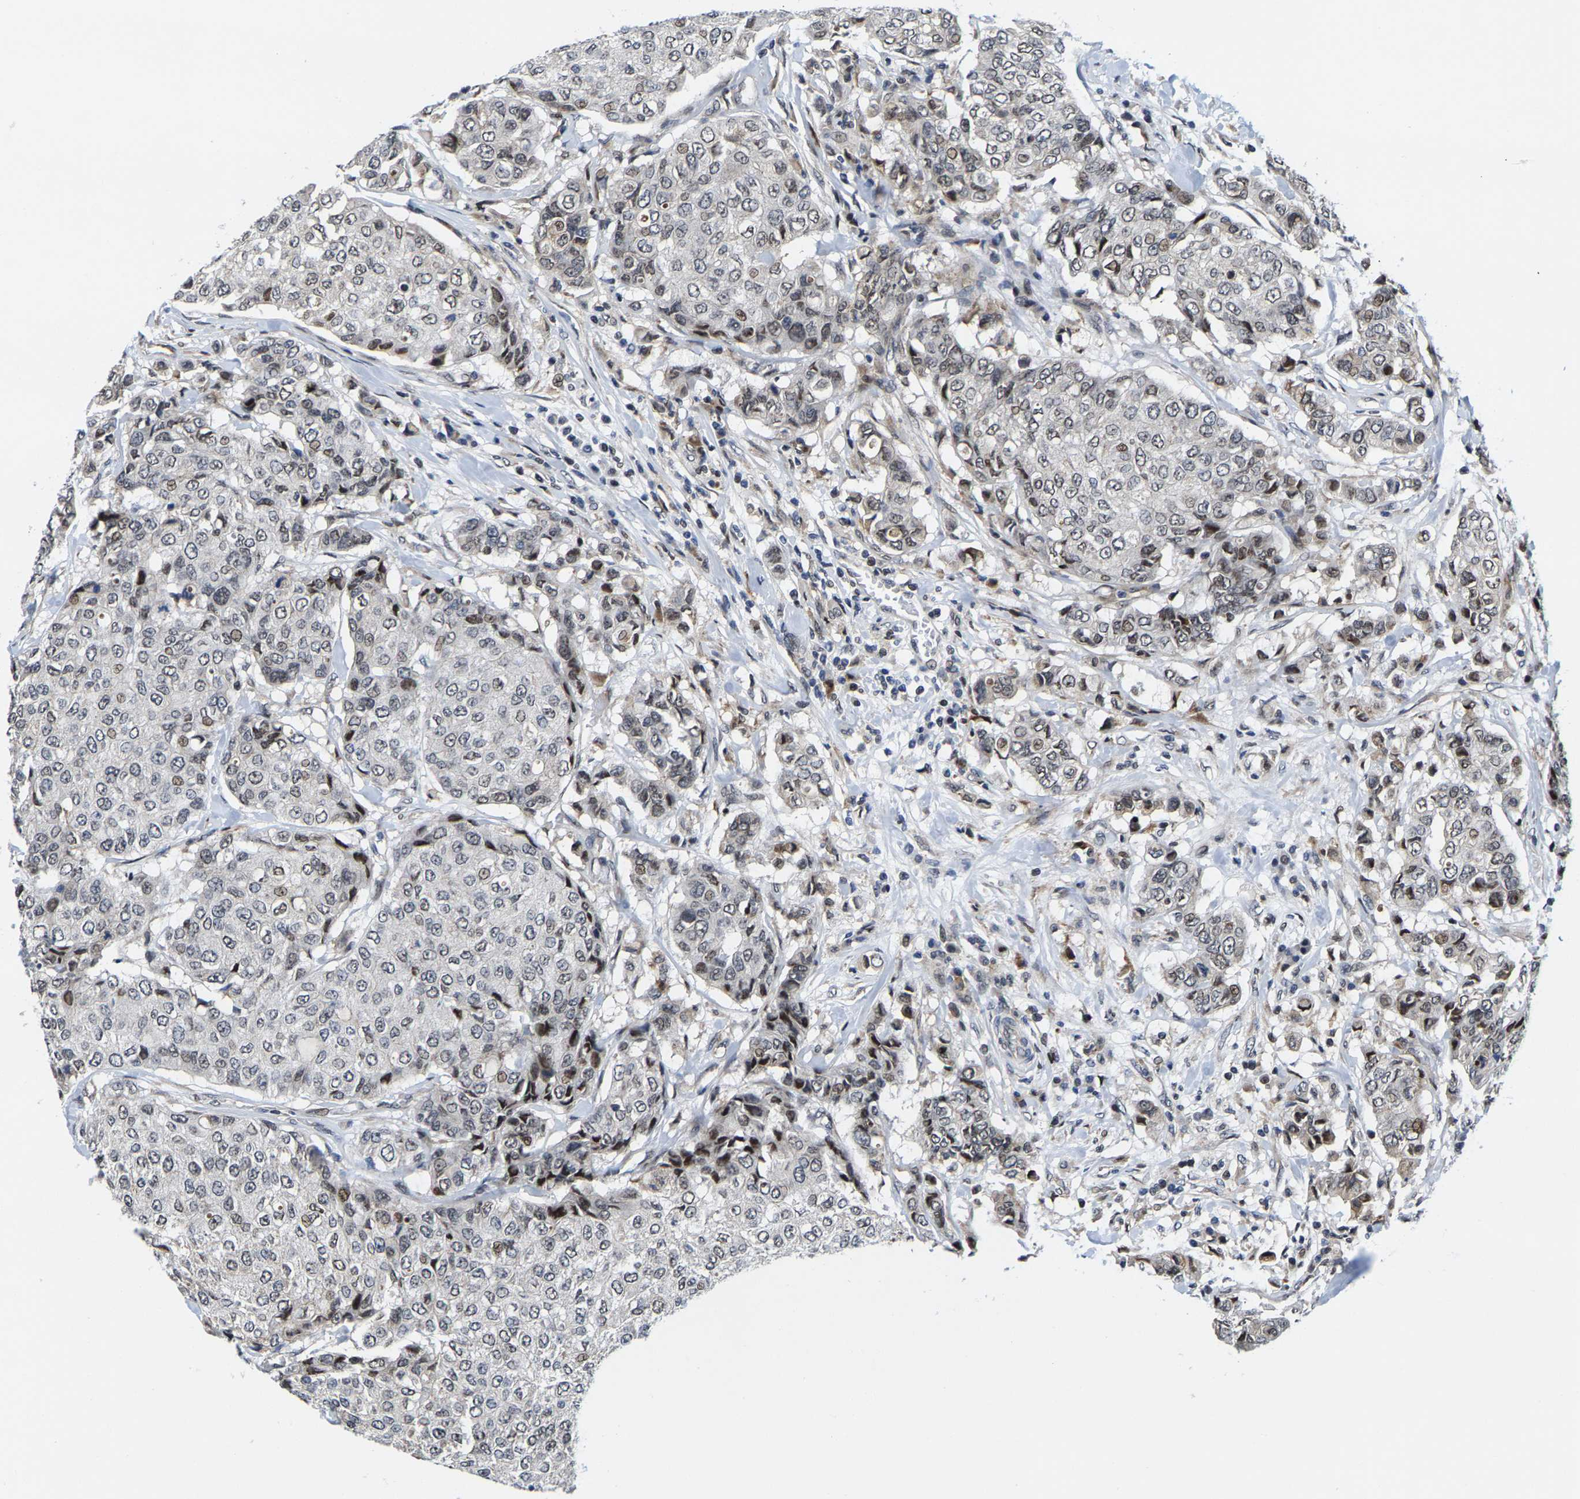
{"staining": {"intensity": "negative", "quantity": "none", "location": "none"}, "tissue": "breast cancer", "cell_type": "Tumor cells", "image_type": "cancer", "snomed": [{"axis": "morphology", "description": "Duct carcinoma"}, {"axis": "topography", "description": "Breast"}], "caption": "IHC photomicrograph of neoplastic tissue: breast cancer (infiltrating ductal carcinoma) stained with DAB displays no significant protein positivity in tumor cells.", "gene": "GTPBP10", "patient": {"sex": "female", "age": 27}}